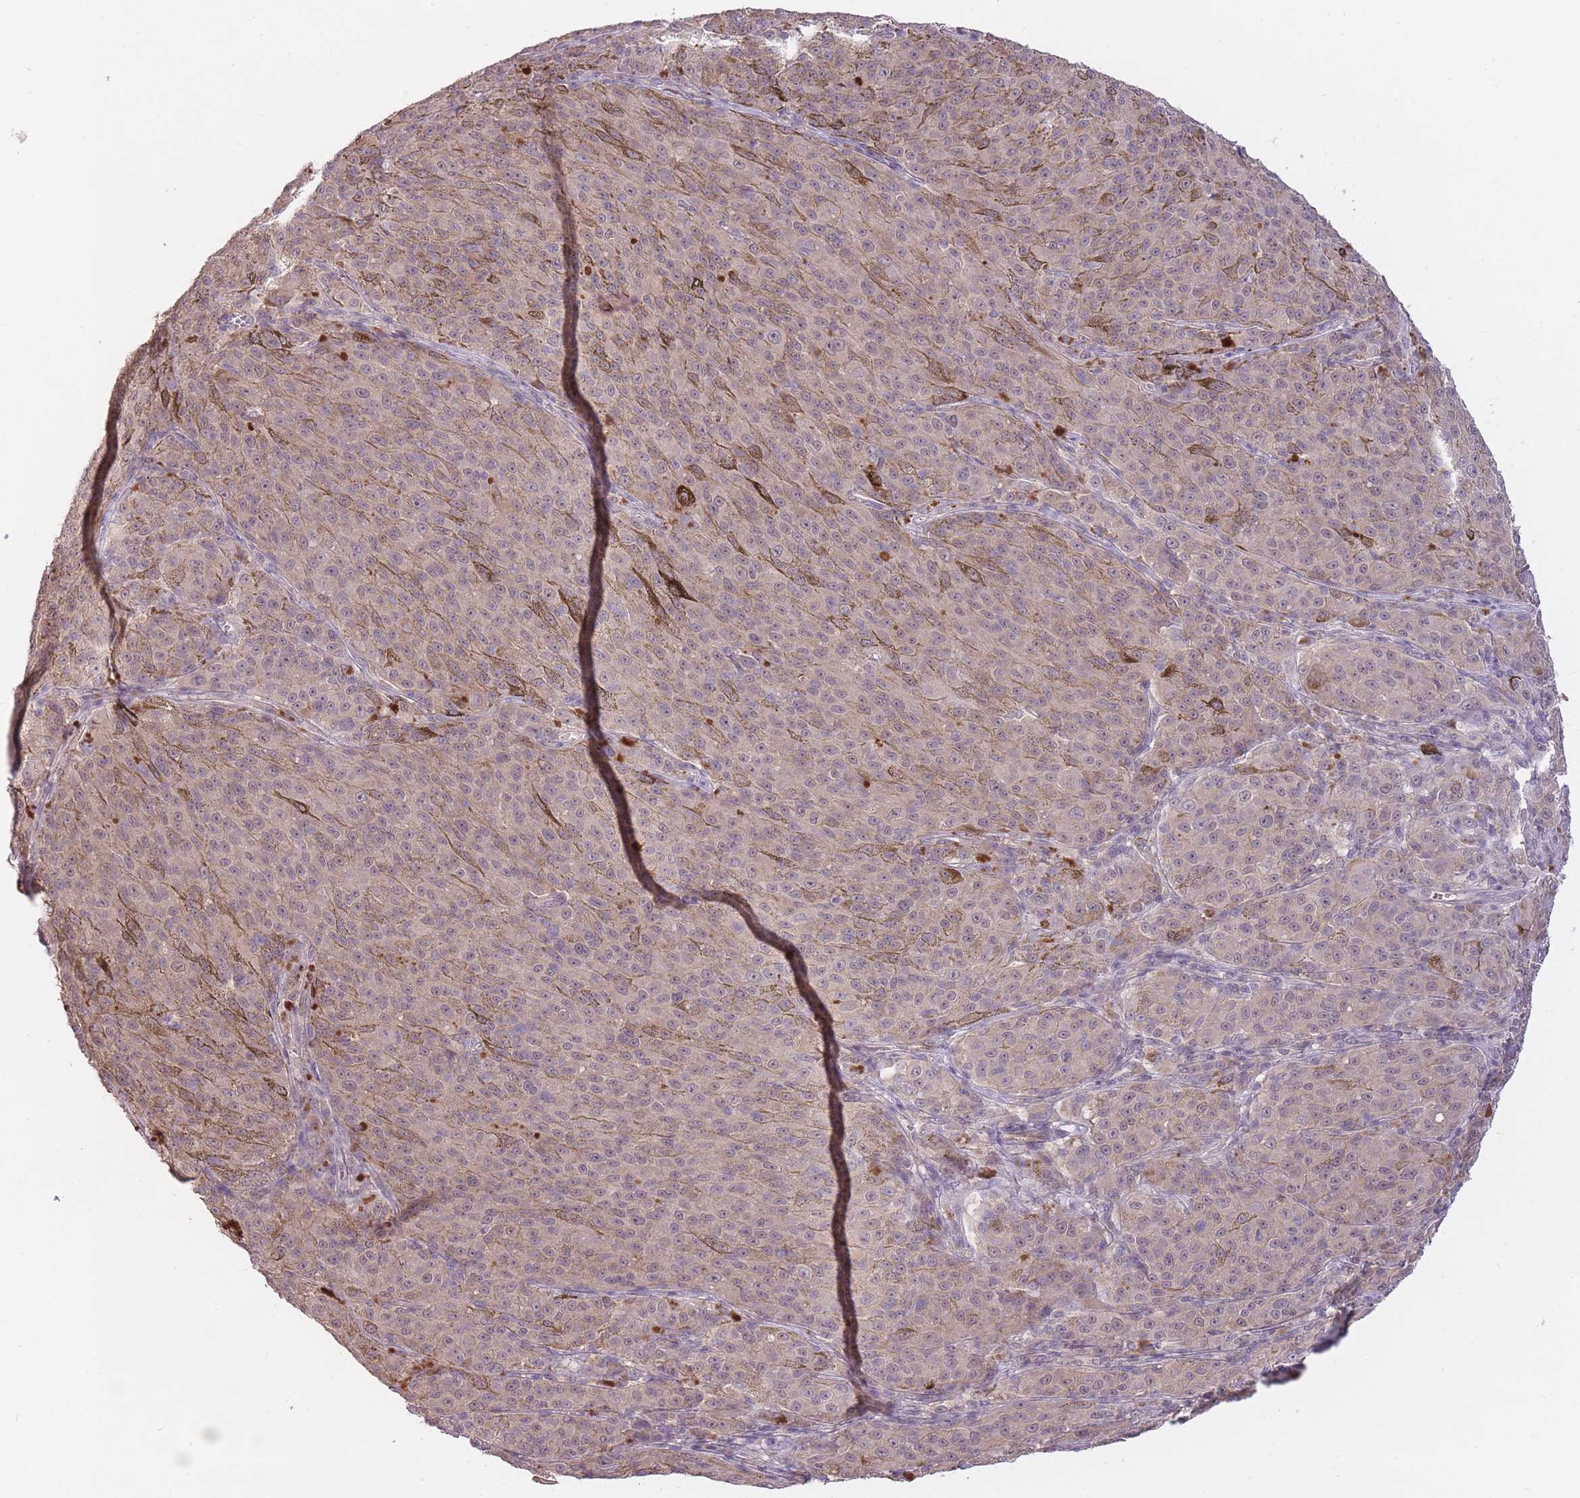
{"staining": {"intensity": "negative", "quantity": "none", "location": "none"}, "tissue": "melanoma", "cell_type": "Tumor cells", "image_type": "cancer", "snomed": [{"axis": "morphology", "description": "Malignant melanoma, NOS"}, {"axis": "topography", "description": "Skin"}], "caption": "There is no significant staining in tumor cells of malignant melanoma. Nuclei are stained in blue.", "gene": "LRATD2", "patient": {"sex": "female", "age": 52}}